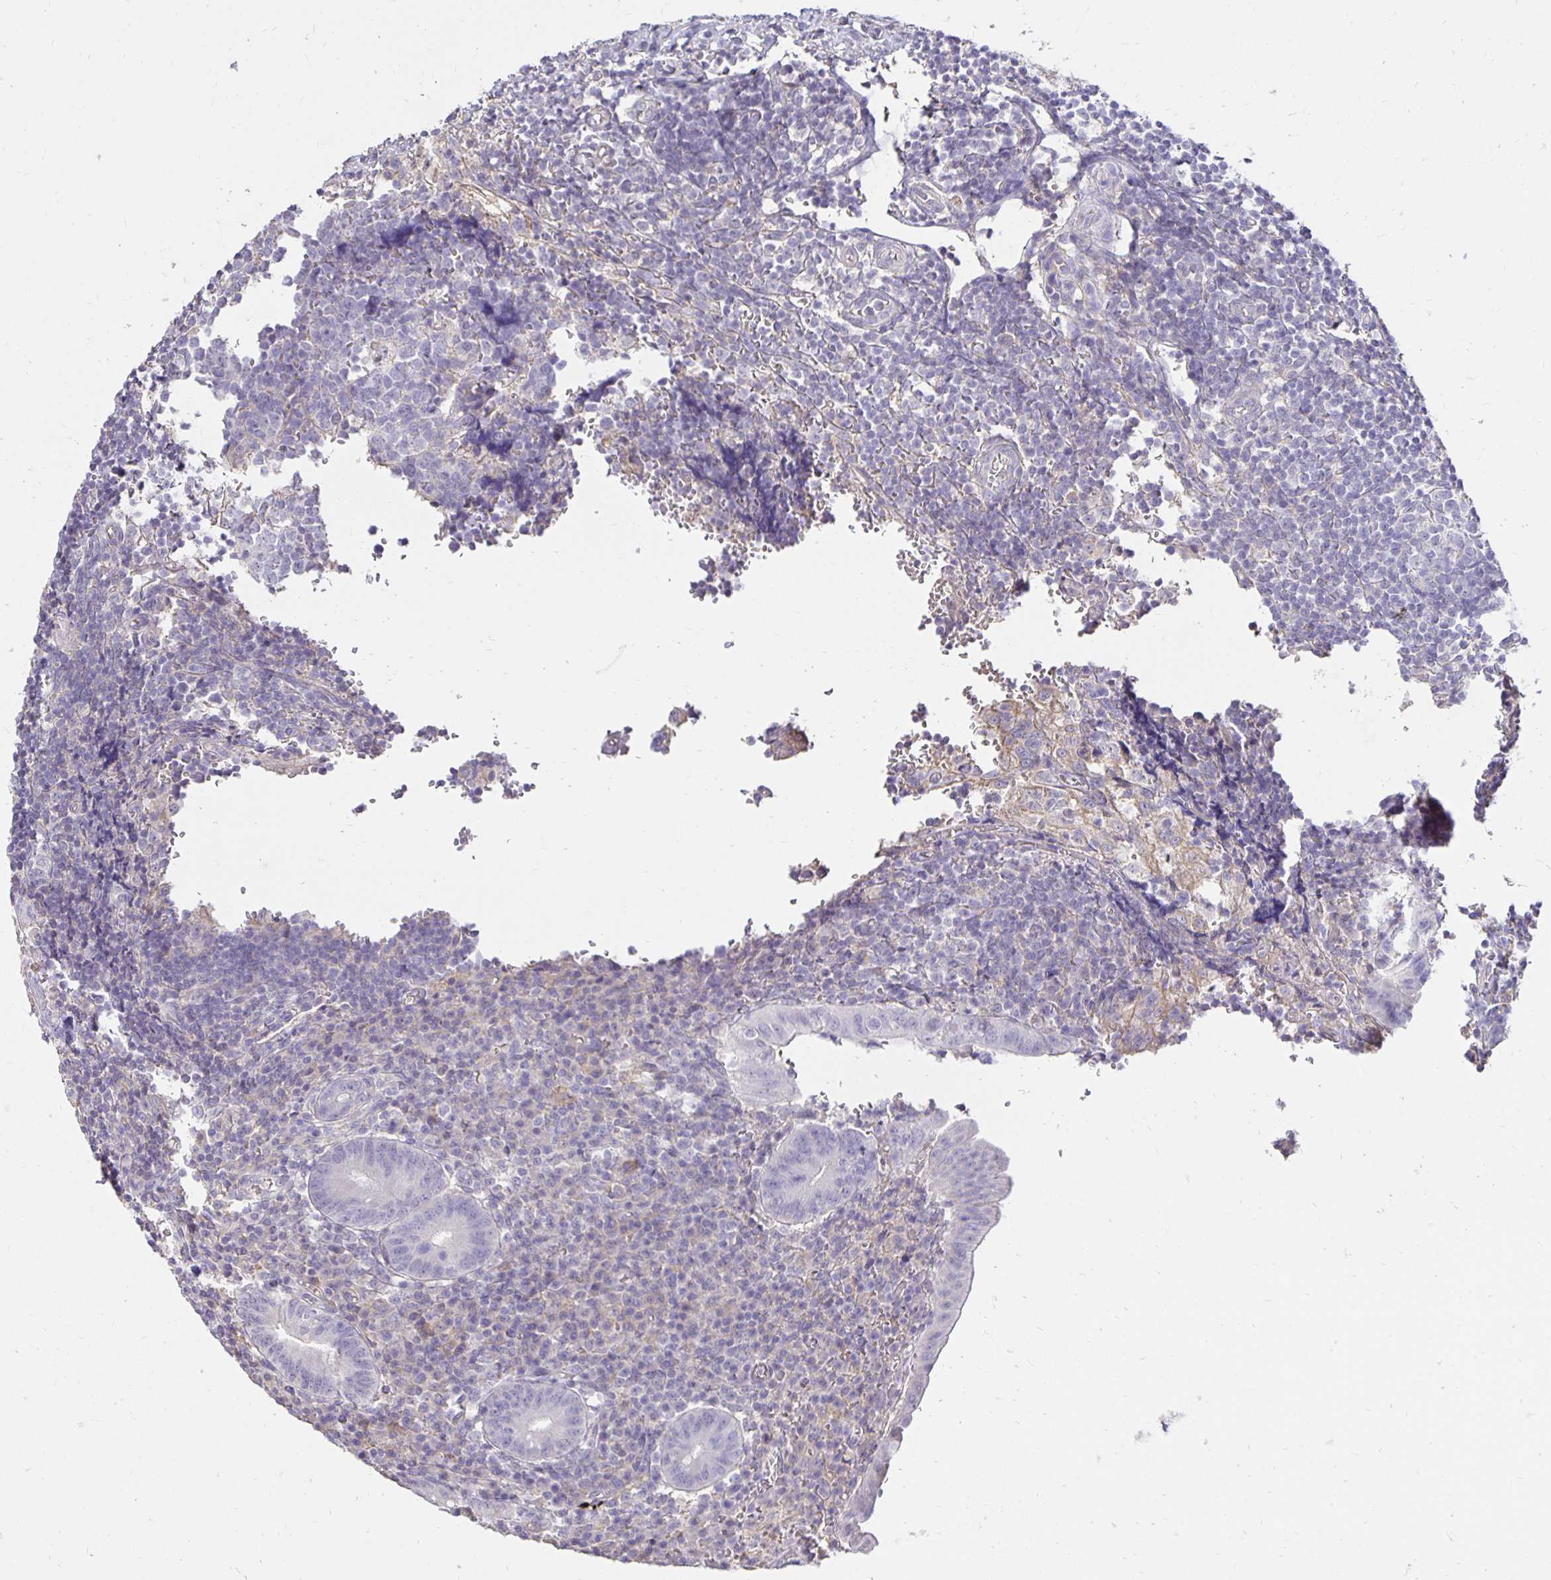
{"staining": {"intensity": "moderate", "quantity": "<25%", "location": "cytoplasmic/membranous"}, "tissue": "appendix", "cell_type": "Glandular cells", "image_type": "normal", "snomed": [{"axis": "morphology", "description": "Normal tissue, NOS"}, {"axis": "topography", "description": "Appendix"}], "caption": "Brown immunohistochemical staining in benign appendix shows moderate cytoplasmic/membranous staining in about <25% of glandular cells.", "gene": "PNPLA3", "patient": {"sex": "male", "age": 18}}